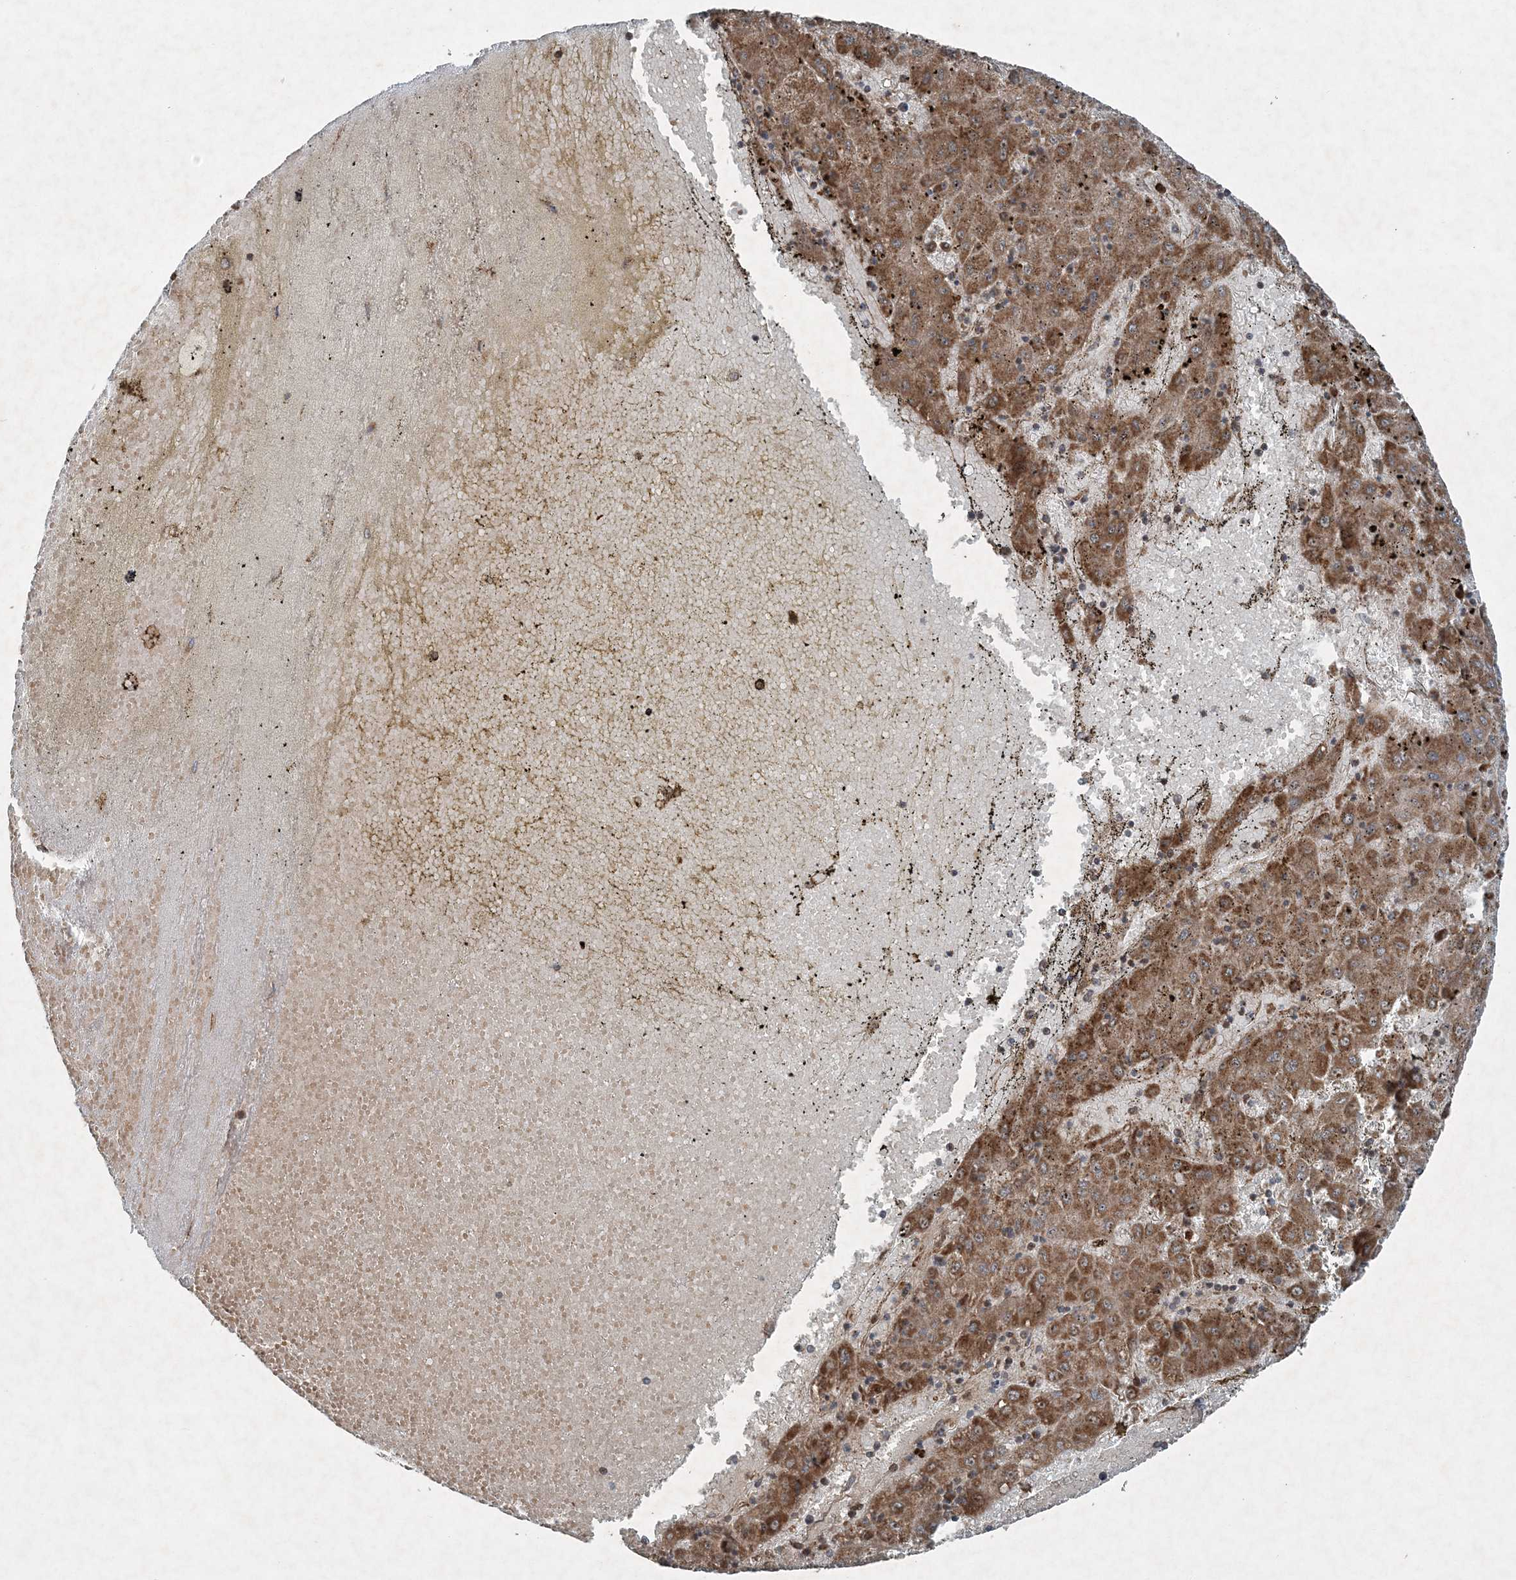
{"staining": {"intensity": "moderate", "quantity": ">75%", "location": "cytoplasmic/membranous"}, "tissue": "liver cancer", "cell_type": "Tumor cells", "image_type": "cancer", "snomed": [{"axis": "morphology", "description": "Carcinoma, Hepatocellular, NOS"}, {"axis": "topography", "description": "Liver"}], "caption": "Immunohistochemistry of human hepatocellular carcinoma (liver) exhibits medium levels of moderate cytoplasmic/membranous positivity in approximately >75% of tumor cells. The staining was performed using DAB (3,3'-diaminobenzidine) to visualize the protein expression in brown, while the nuclei were stained in blue with hematoxylin (Magnification: 20x).", "gene": "COPS7B", "patient": {"sex": "male", "age": 72}}